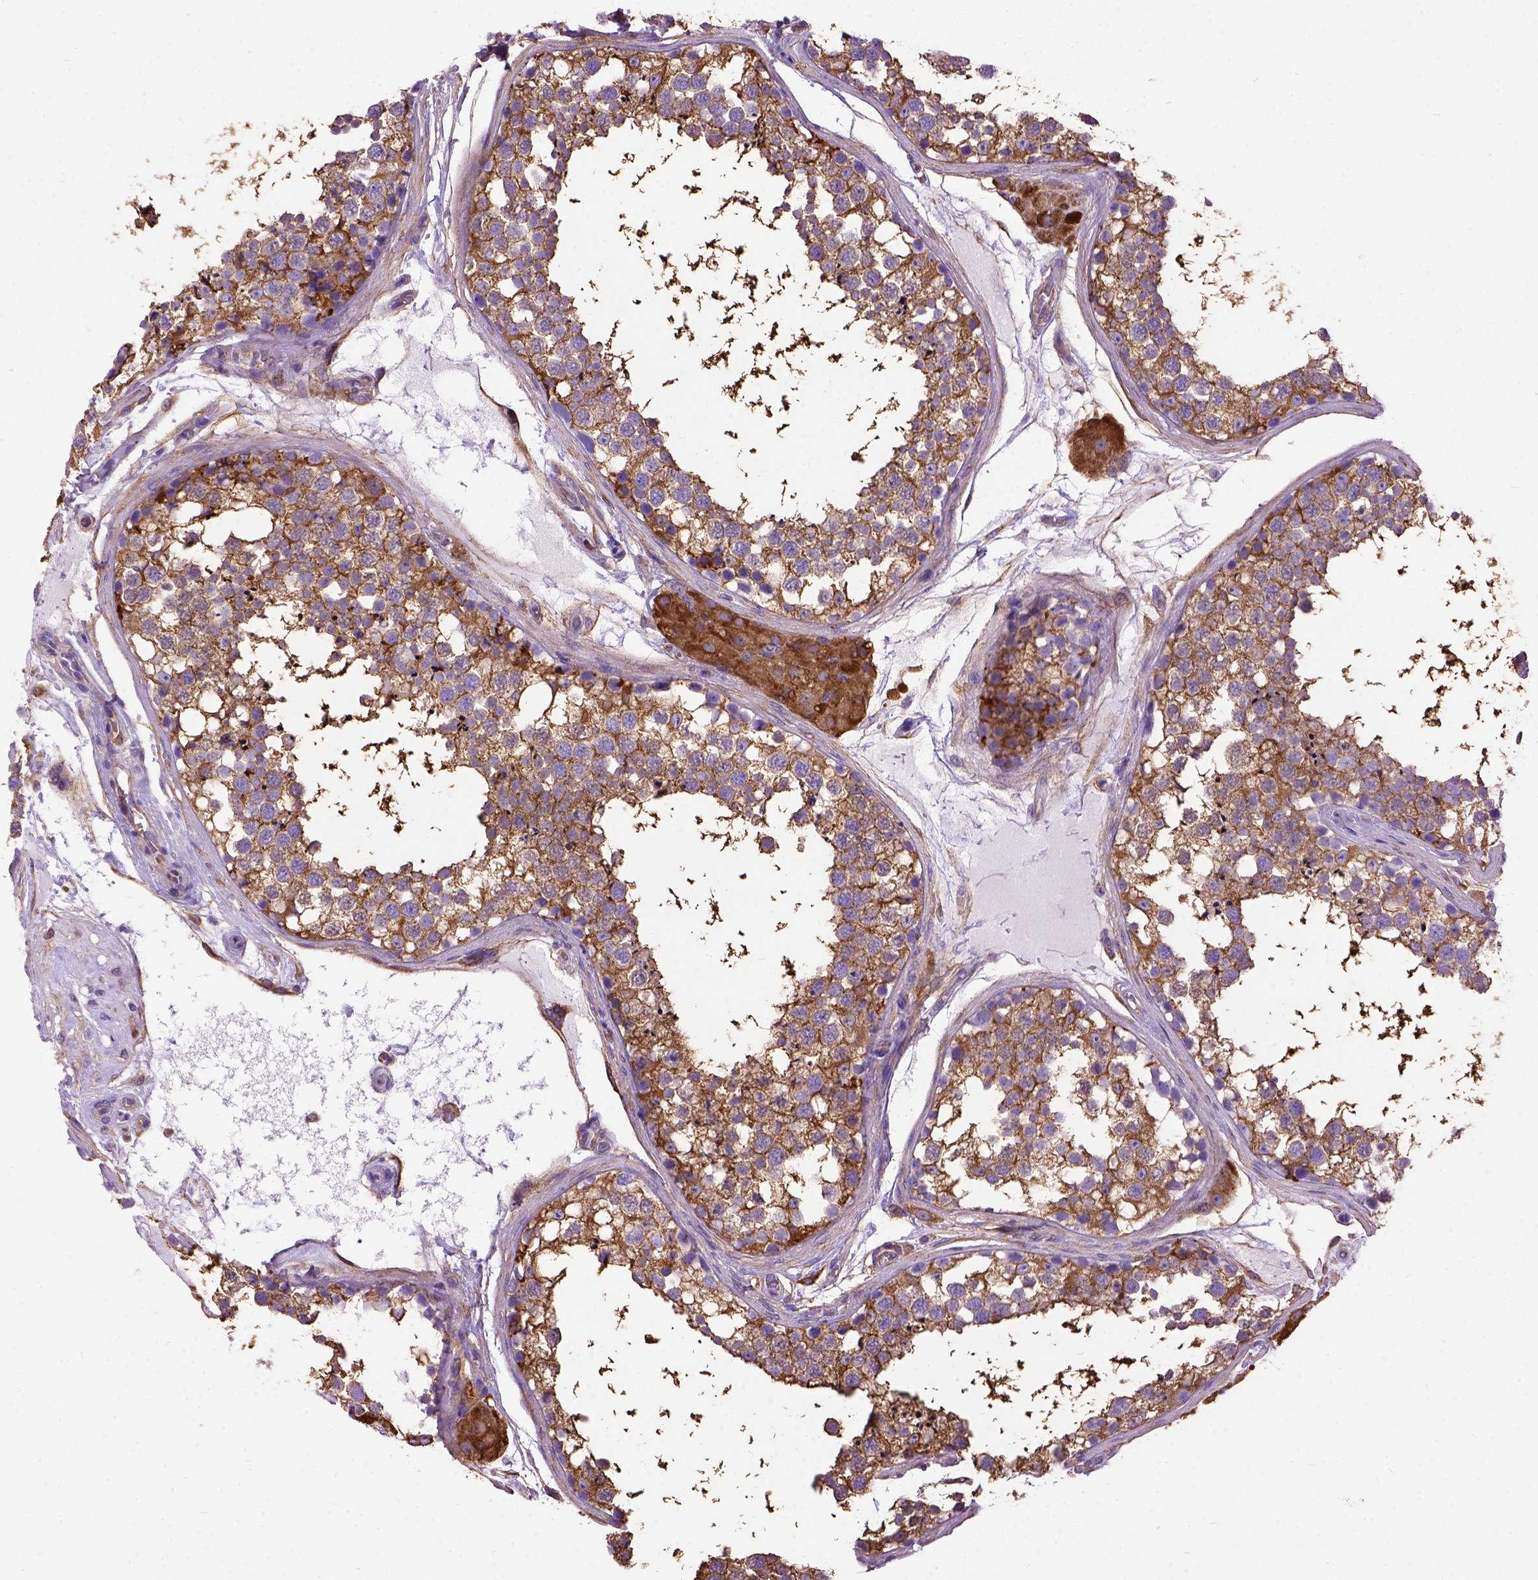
{"staining": {"intensity": "moderate", "quantity": ">75%", "location": "cytoplasmic/membranous"}, "tissue": "testis", "cell_type": "Cells in seminiferous ducts", "image_type": "normal", "snomed": [{"axis": "morphology", "description": "Normal tissue, NOS"}, {"axis": "morphology", "description": "Seminoma, NOS"}, {"axis": "topography", "description": "Testis"}], "caption": "Immunohistochemical staining of unremarkable testis shows >75% levels of moderate cytoplasmic/membranous protein staining in about >75% of cells in seminiferous ducts. Nuclei are stained in blue.", "gene": "MVP", "patient": {"sex": "male", "age": 65}}